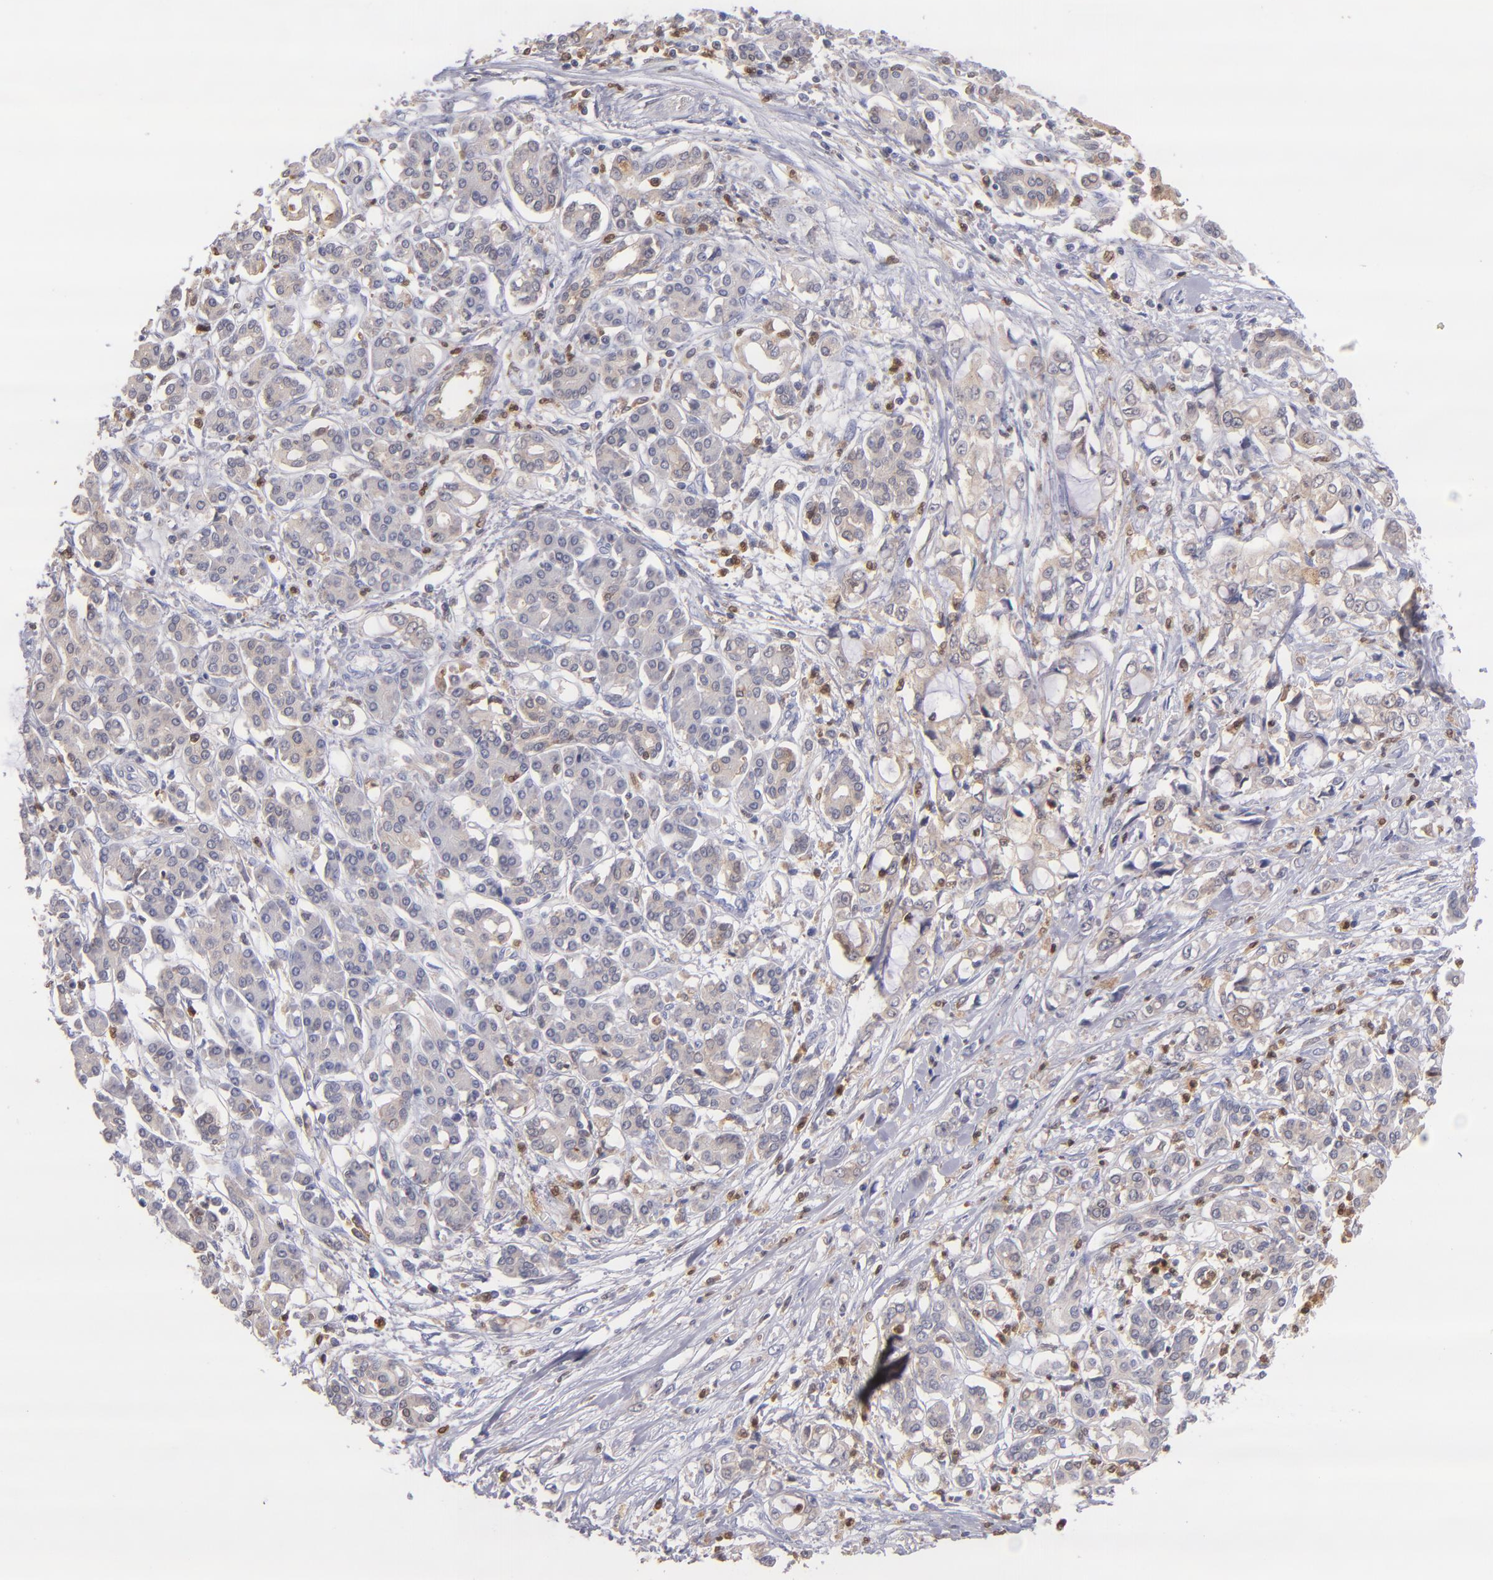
{"staining": {"intensity": "negative", "quantity": "none", "location": "none"}, "tissue": "pancreatic cancer", "cell_type": "Tumor cells", "image_type": "cancer", "snomed": [{"axis": "morphology", "description": "Adenocarcinoma, NOS"}, {"axis": "topography", "description": "Pancreas"}], "caption": "Adenocarcinoma (pancreatic) was stained to show a protein in brown. There is no significant positivity in tumor cells.", "gene": "PRKCD", "patient": {"sex": "female", "age": 70}}